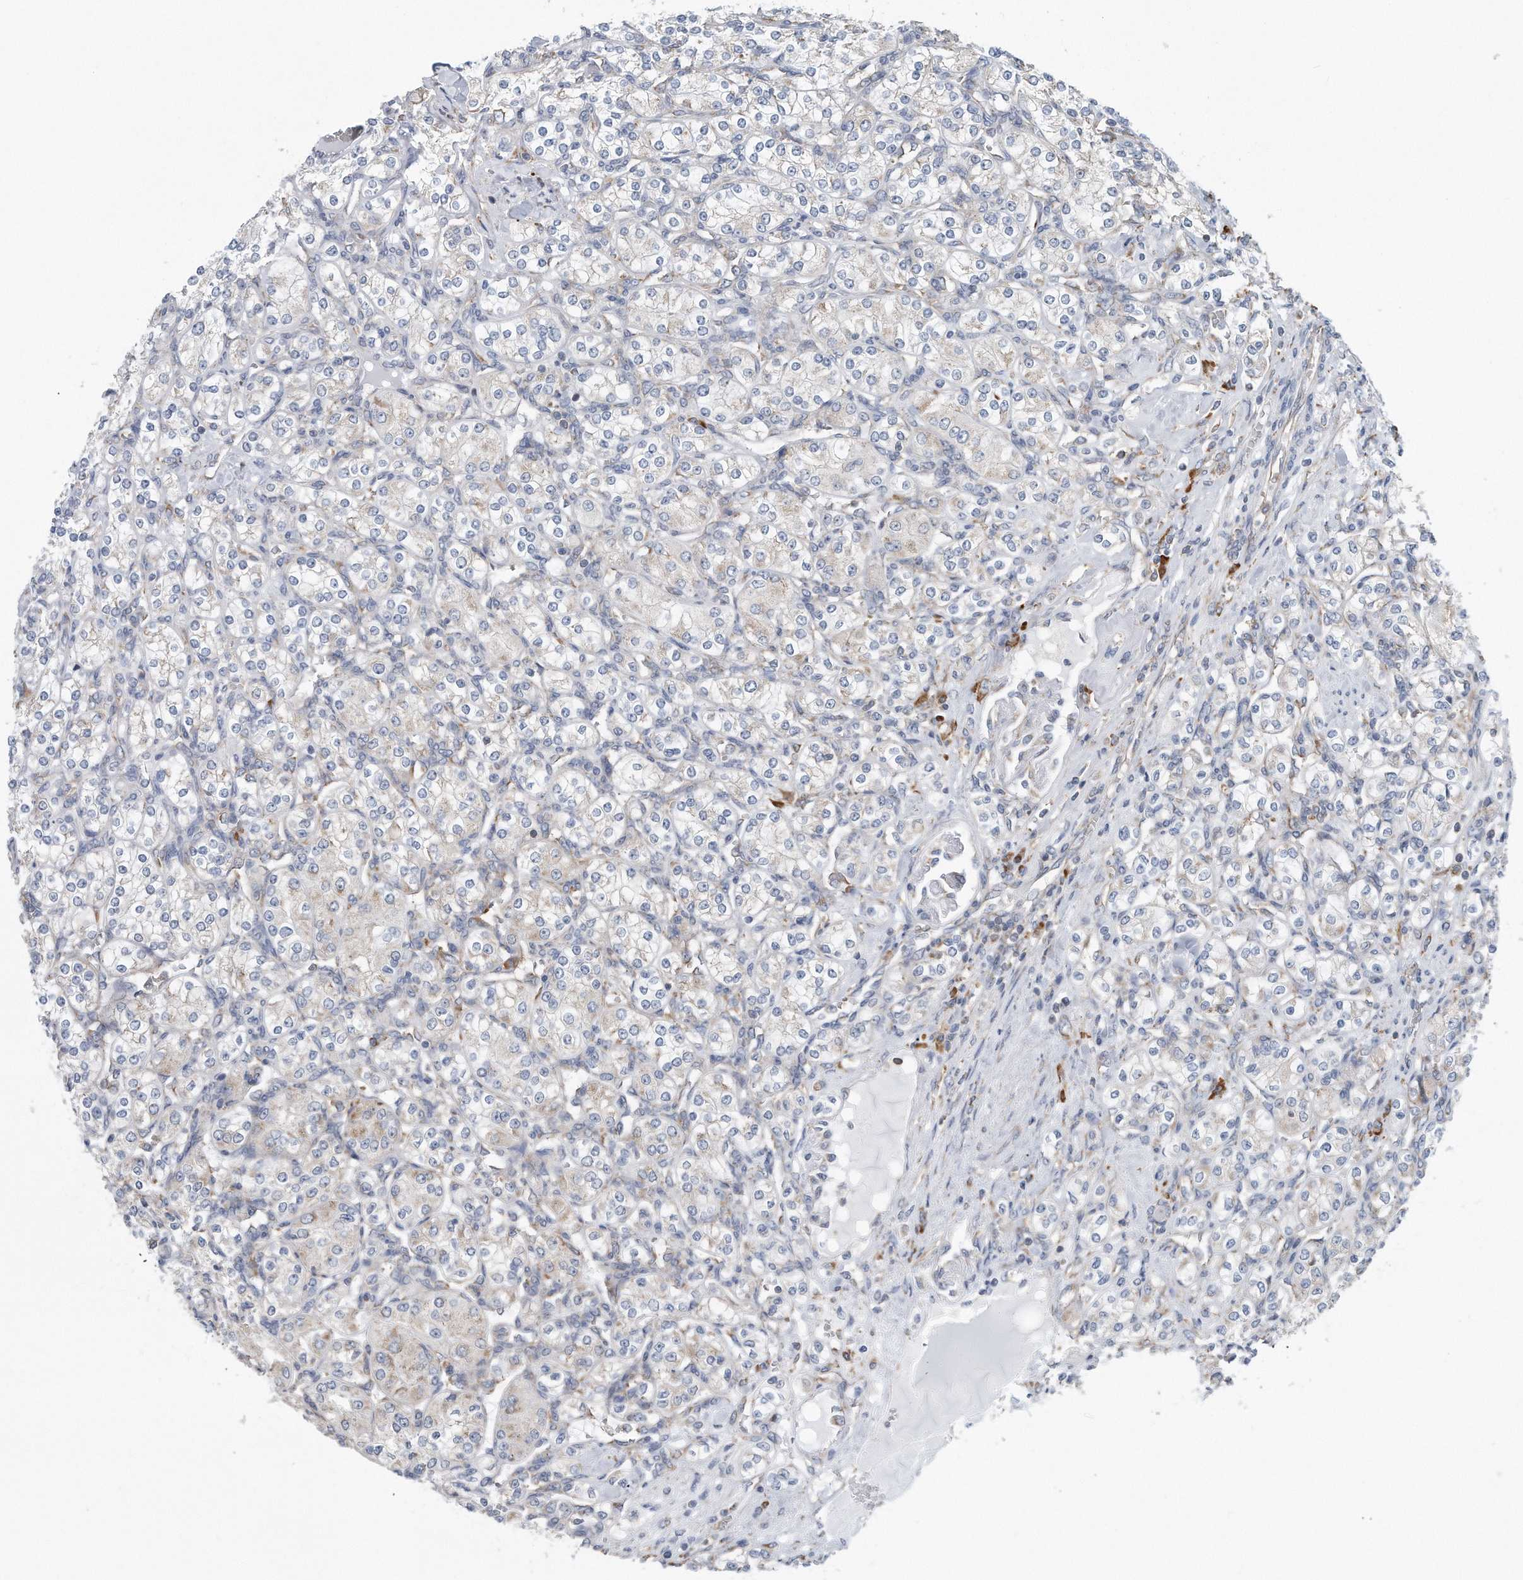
{"staining": {"intensity": "negative", "quantity": "none", "location": "none"}, "tissue": "renal cancer", "cell_type": "Tumor cells", "image_type": "cancer", "snomed": [{"axis": "morphology", "description": "Adenocarcinoma, NOS"}, {"axis": "topography", "description": "Kidney"}], "caption": "There is no significant positivity in tumor cells of adenocarcinoma (renal).", "gene": "RPL26L1", "patient": {"sex": "male", "age": 77}}